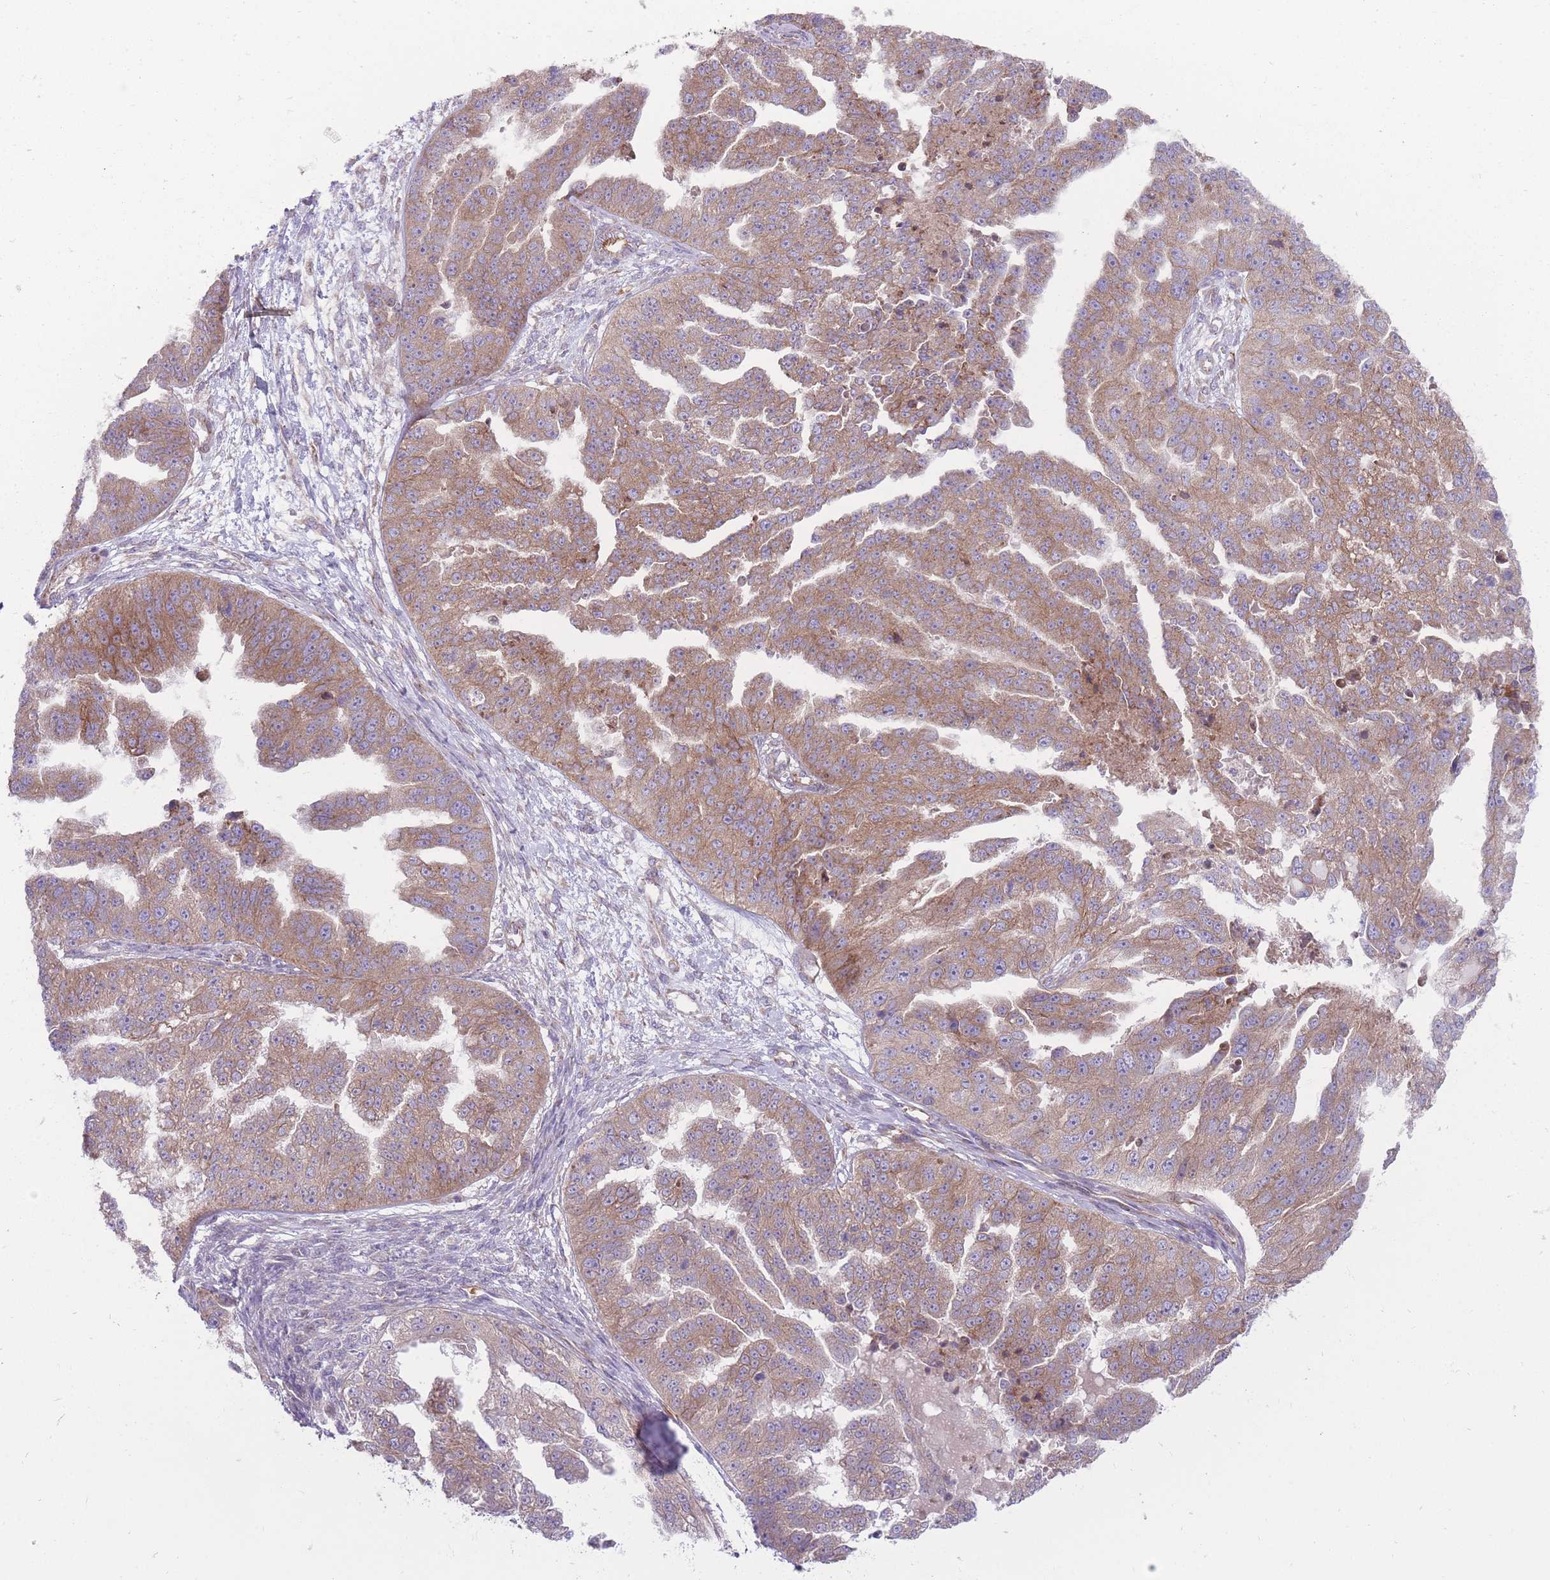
{"staining": {"intensity": "moderate", "quantity": "25%-75%", "location": "cytoplasmic/membranous"}, "tissue": "ovarian cancer", "cell_type": "Tumor cells", "image_type": "cancer", "snomed": [{"axis": "morphology", "description": "Cystadenocarcinoma, serous, NOS"}, {"axis": "topography", "description": "Ovary"}], "caption": "Protein expression analysis of human serous cystadenocarcinoma (ovarian) reveals moderate cytoplasmic/membranous staining in approximately 25%-75% of tumor cells. The protein of interest is stained brown, and the nuclei are stained in blue (DAB IHC with brightfield microscopy, high magnification).", "gene": "ANKRD10", "patient": {"sex": "female", "age": 58}}